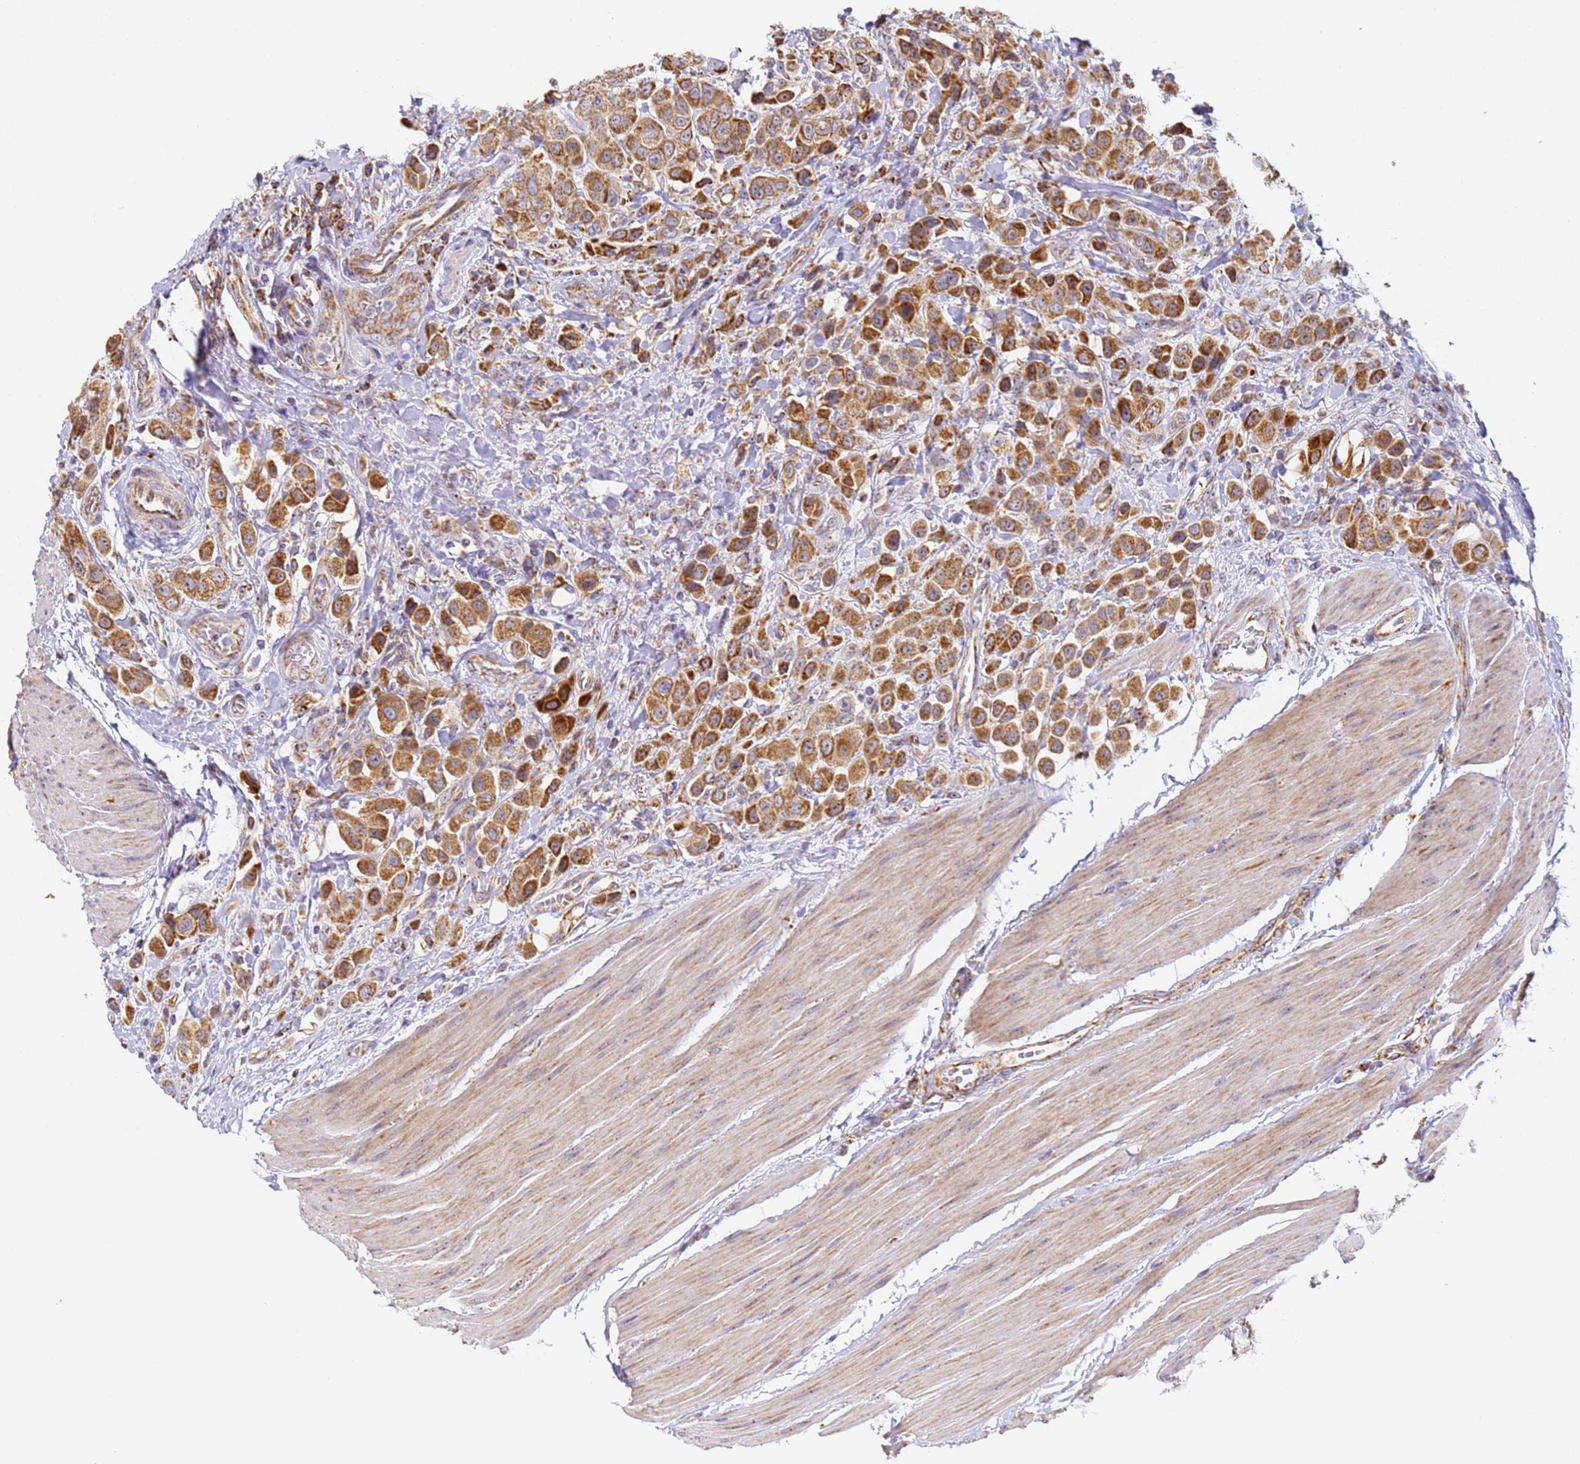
{"staining": {"intensity": "moderate", "quantity": ">75%", "location": "cytoplasmic/membranous"}, "tissue": "urothelial cancer", "cell_type": "Tumor cells", "image_type": "cancer", "snomed": [{"axis": "morphology", "description": "Urothelial carcinoma, High grade"}, {"axis": "topography", "description": "Urinary bladder"}], "caption": "Protein expression analysis of human high-grade urothelial carcinoma reveals moderate cytoplasmic/membranous positivity in about >75% of tumor cells. (brown staining indicates protein expression, while blue staining denotes nuclei).", "gene": "FRG2C", "patient": {"sex": "male", "age": 50}}